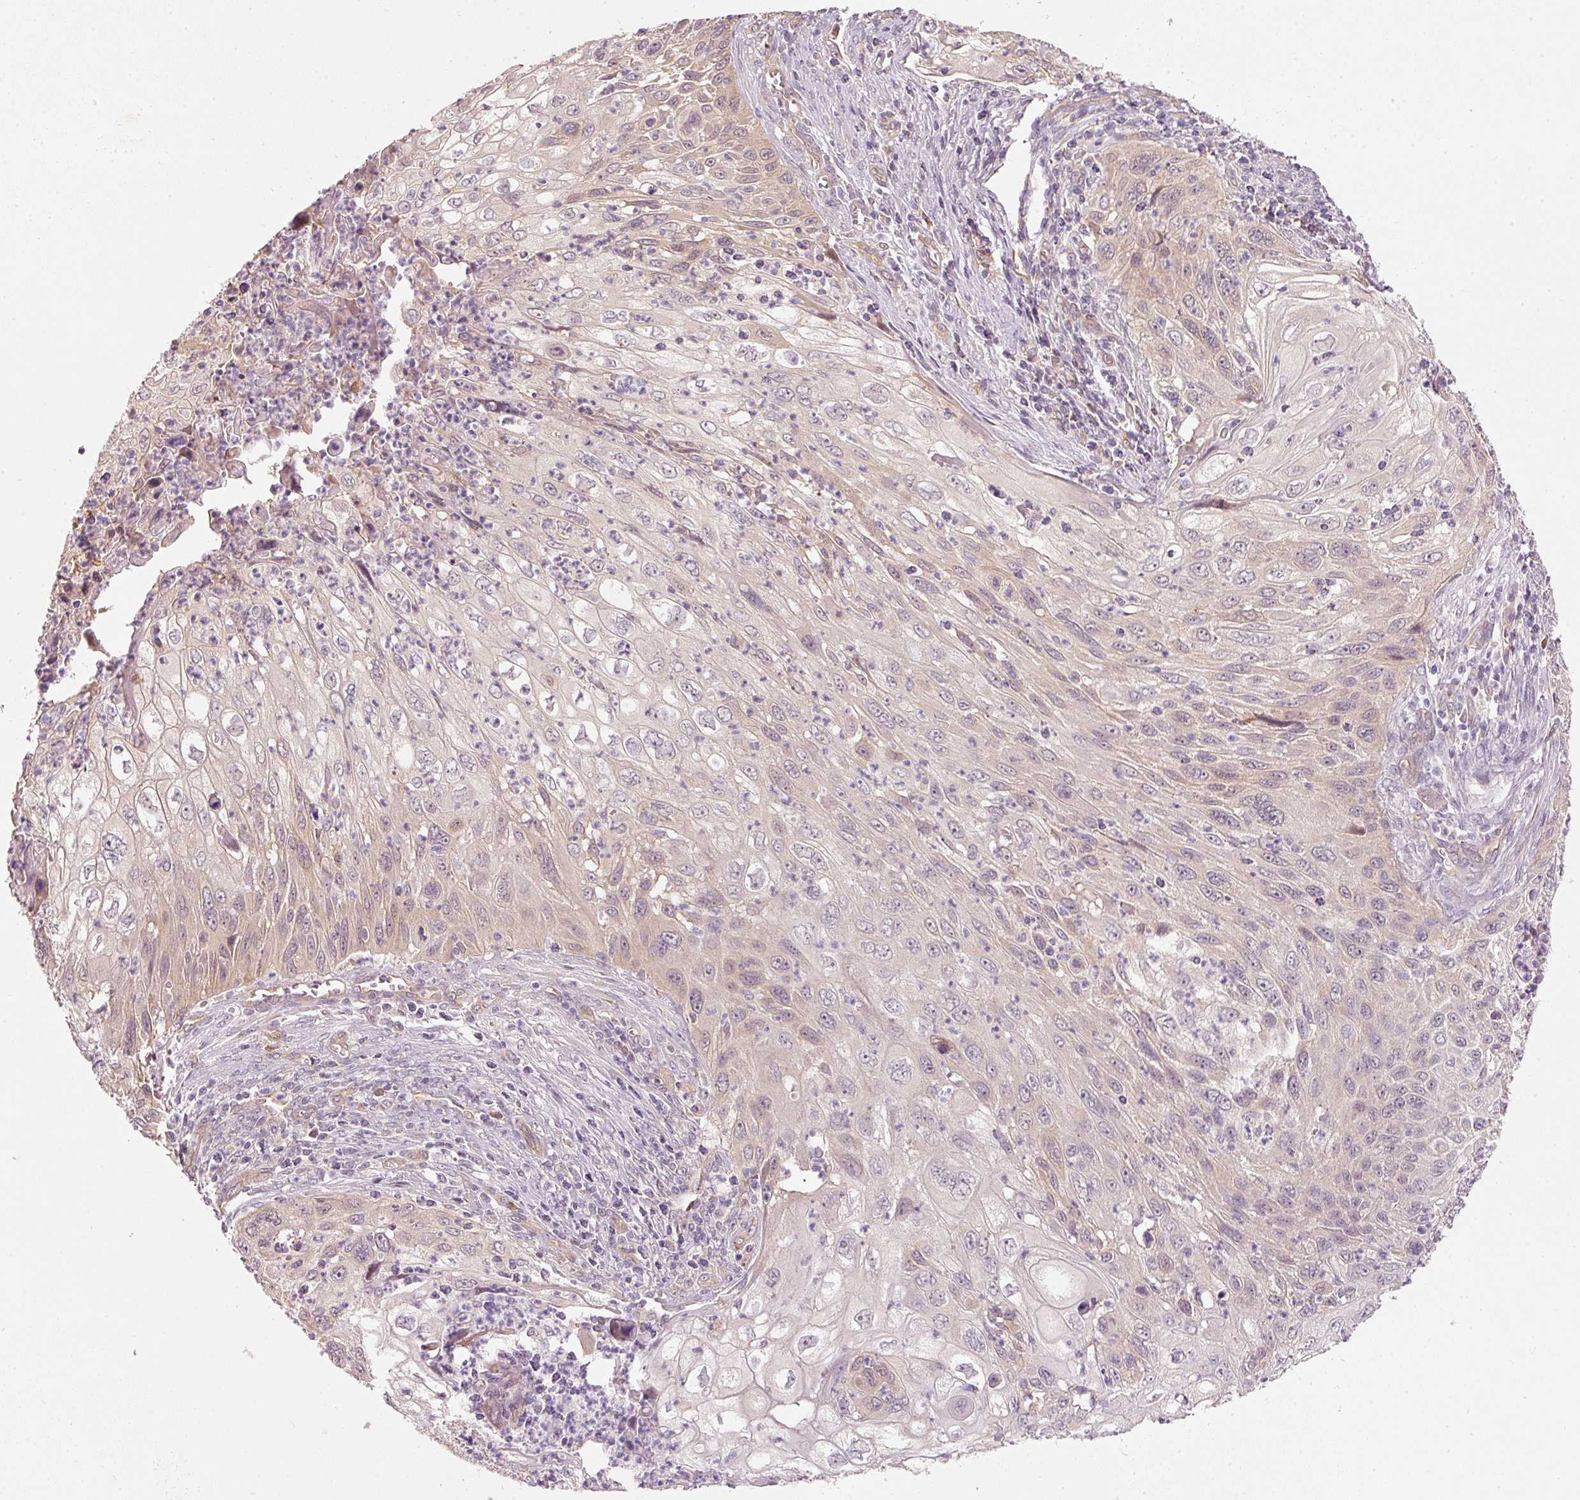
{"staining": {"intensity": "weak", "quantity": "<25%", "location": "cytoplasmic/membranous"}, "tissue": "cervical cancer", "cell_type": "Tumor cells", "image_type": "cancer", "snomed": [{"axis": "morphology", "description": "Squamous cell carcinoma, NOS"}, {"axis": "topography", "description": "Cervix"}], "caption": "This micrograph is of cervical cancer stained with immunohistochemistry to label a protein in brown with the nuclei are counter-stained blue. There is no positivity in tumor cells.", "gene": "RGL2", "patient": {"sex": "female", "age": 70}}